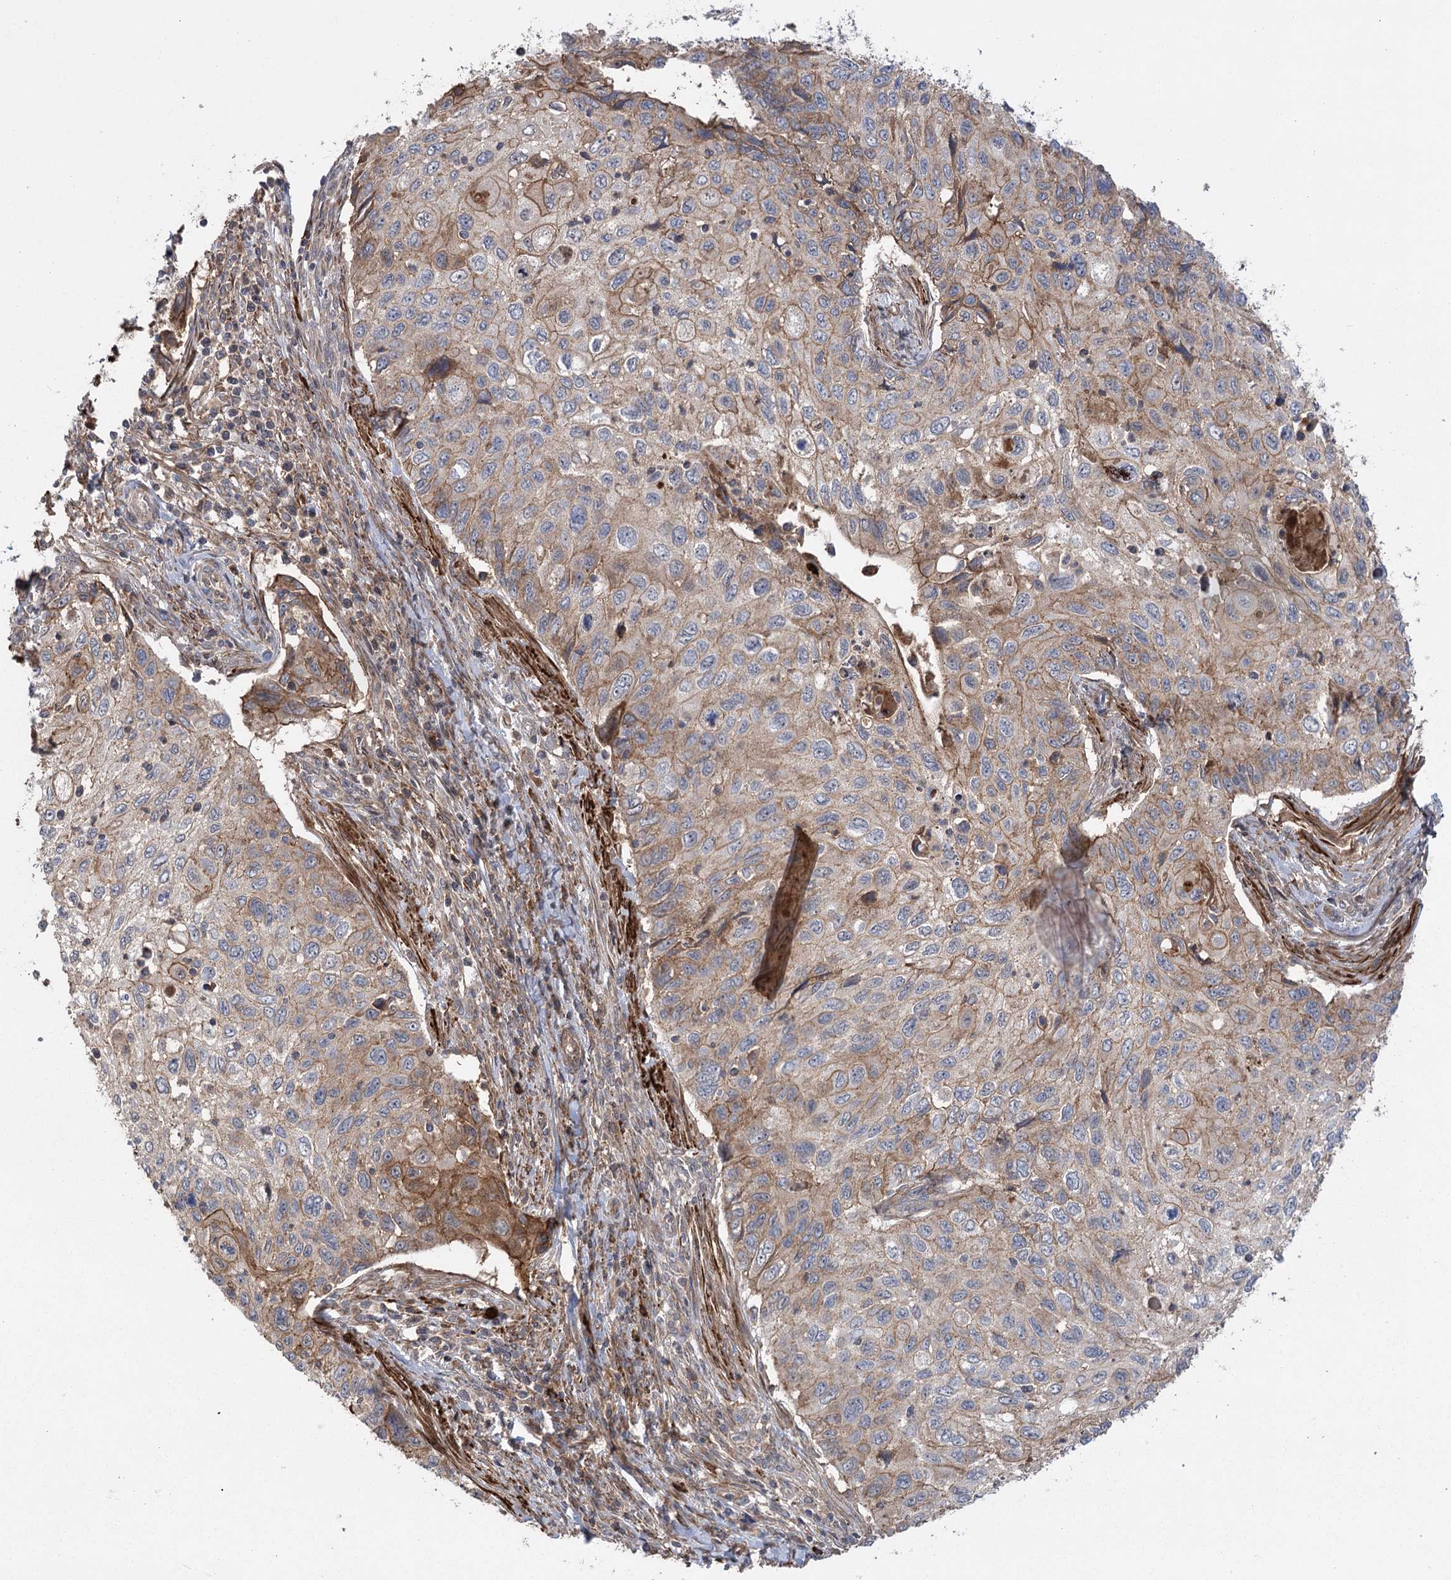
{"staining": {"intensity": "moderate", "quantity": "25%-75%", "location": "cytoplasmic/membranous"}, "tissue": "cervical cancer", "cell_type": "Tumor cells", "image_type": "cancer", "snomed": [{"axis": "morphology", "description": "Squamous cell carcinoma, NOS"}, {"axis": "topography", "description": "Cervix"}], "caption": "Cervical cancer stained with a brown dye demonstrates moderate cytoplasmic/membranous positive positivity in approximately 25%-75% of tumor cells.", "gene": "KCNN2", "patient": {"sex": "female", "age": 70}}